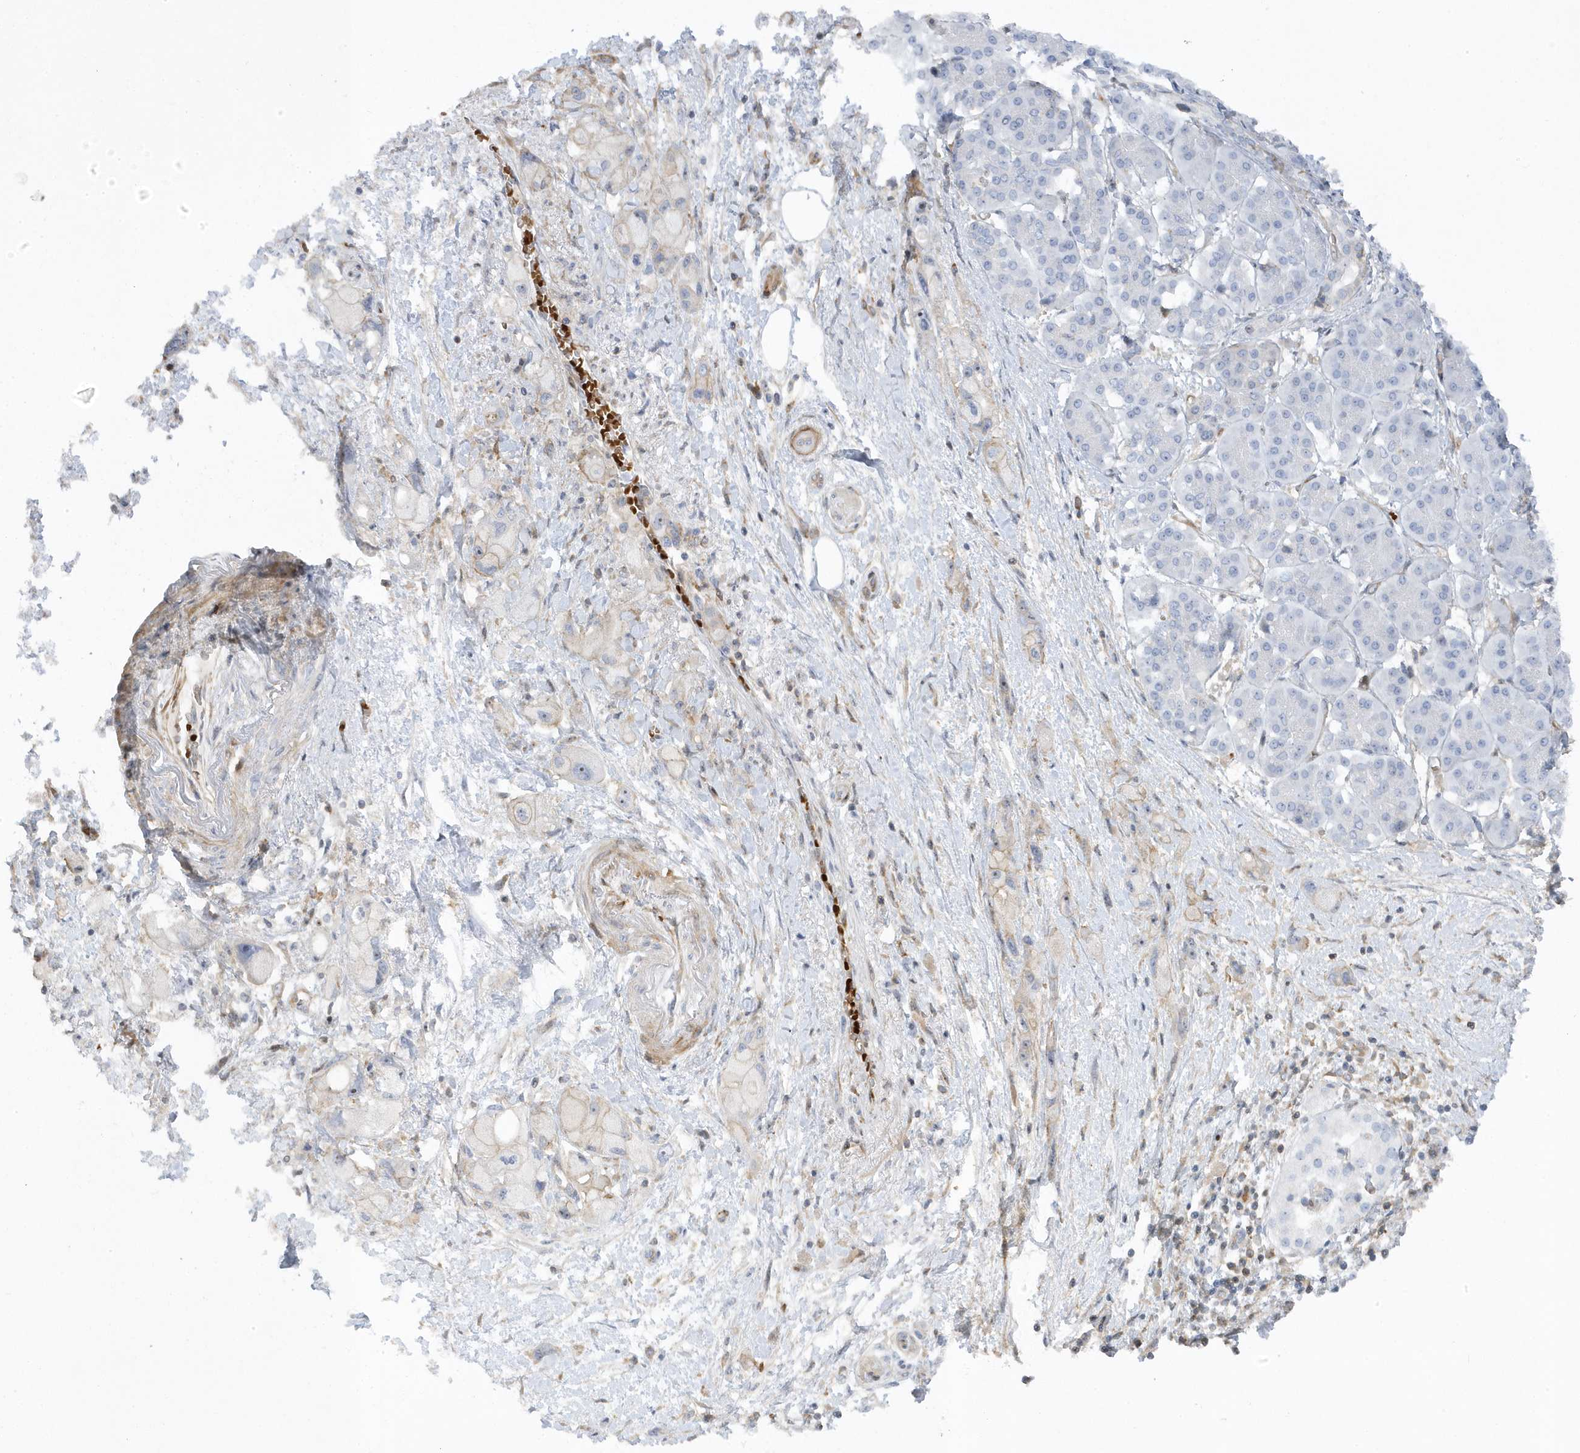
{"staining": {"intensity": "negative", "quantity": "none", "location": "none"}, "tissue": "pancreatic cancer", "cell_type": "Tumor cells", "image_type": "cancer", "snomed": [{"axis": "morphology", "description": "Normal tissue, NOS"}, {"axis": "morphology", "description": "Adenocarcinoma, NOS"}, {"axis": "topography", "description": "Pancreas"}], "caption": "A micrograph of human pancreatic cancer is negative for staining in tumor cells.", "gene": "MAP7D3", "patient": {"sex": "female", "age": 68}}